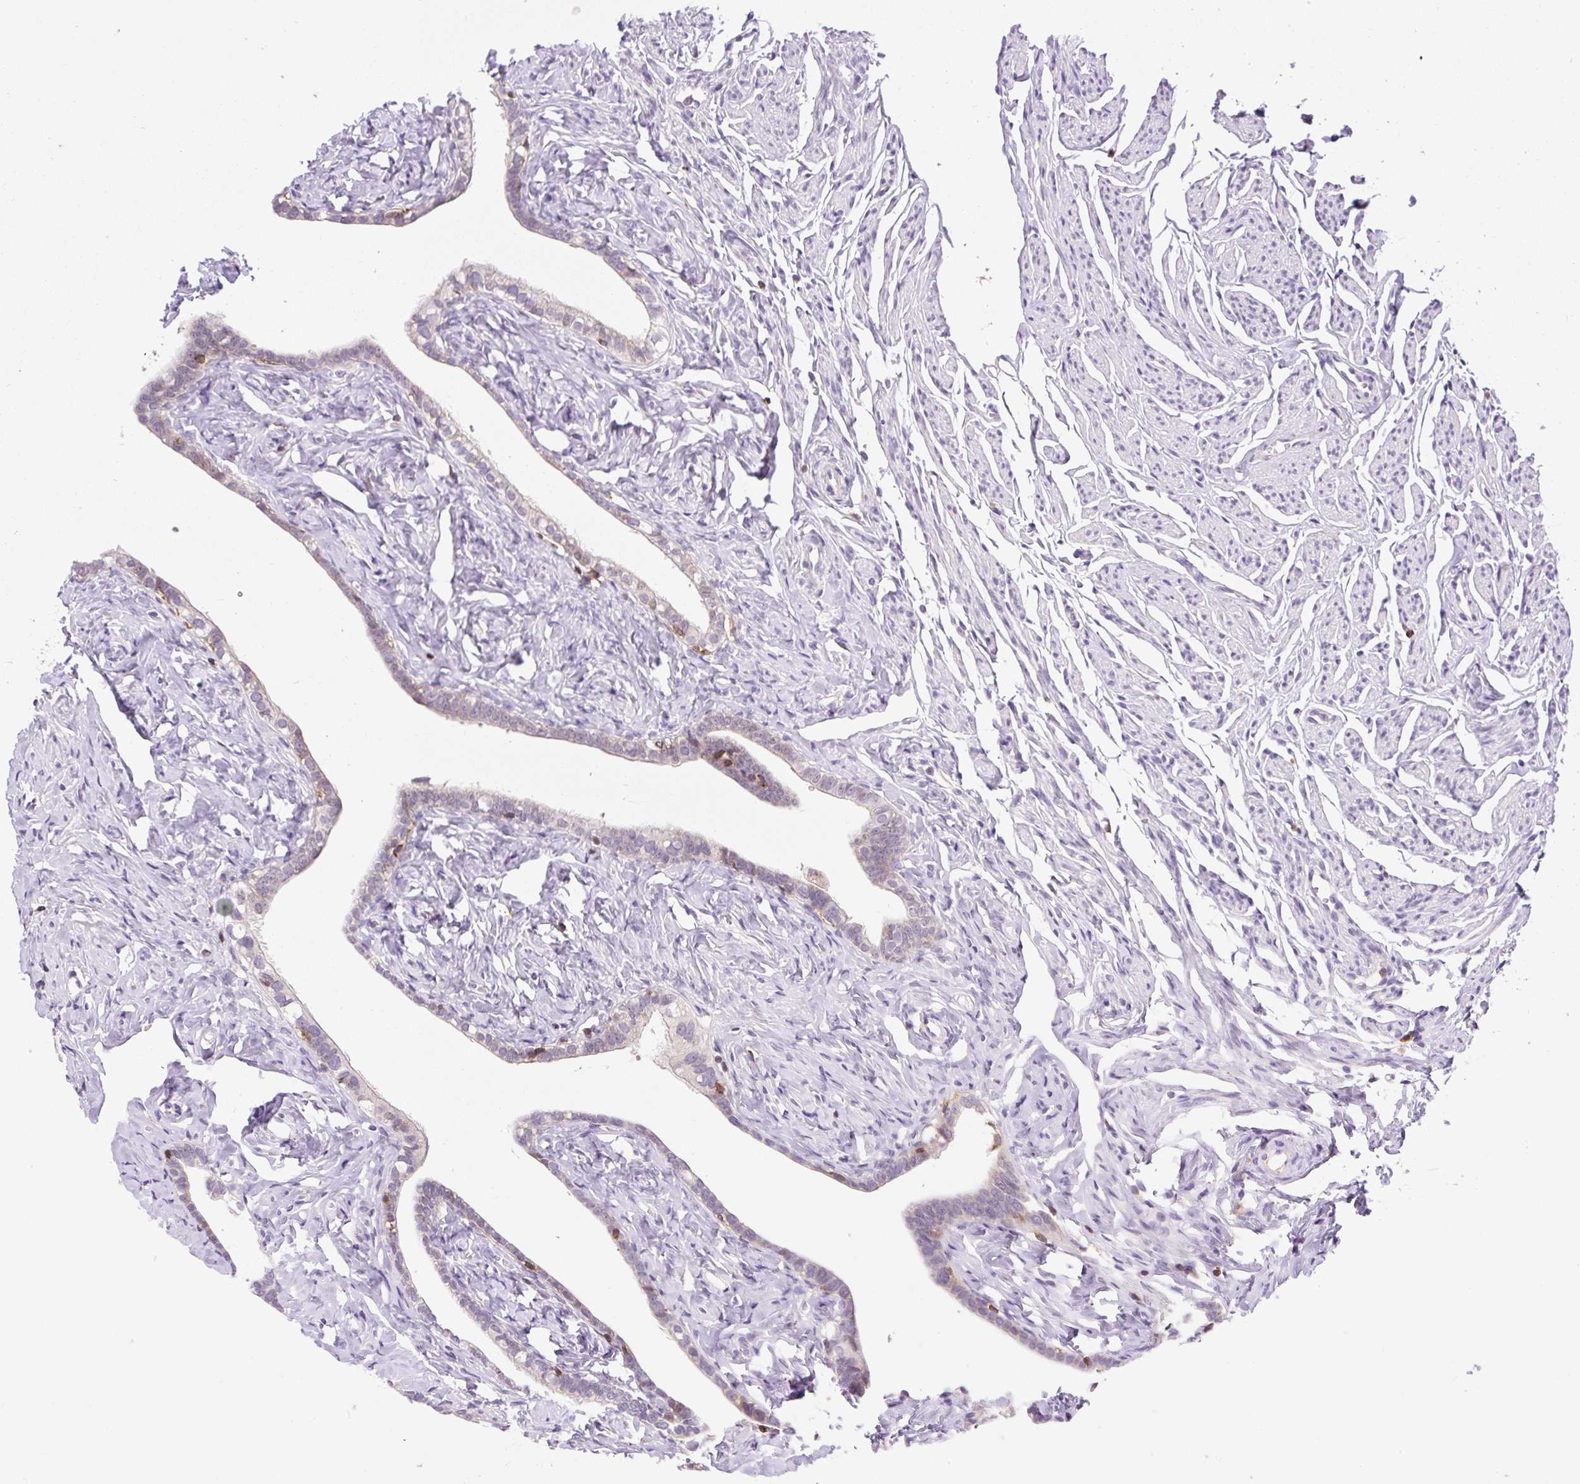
{"staining": {"intensity": "weak", "quantity": "<25%", "location": "cytoplasmic/membranous"}, "tissue": "fallopian tube", "cell_type": "Glandular cells", "image_type": "normal", "snomed": [{"axis": "morphology", "description": "Normal tissue, NOS"}, {"axis": "topography", "description": "Fallopian tube"}], "caption": "IHC histopathology image of normal fallopian tube: human fallopian tube stained with DAB shows no significant protein expression in glandular cells. (Stains: DAB (3,3'-diaminobenzidine) immunohistochemistry with hematoxylin counter stain, Microscopy: brightfield microscopy at high magnification).", "gene": "CARD11", "patient": {"sex": "female", "age": 66}}